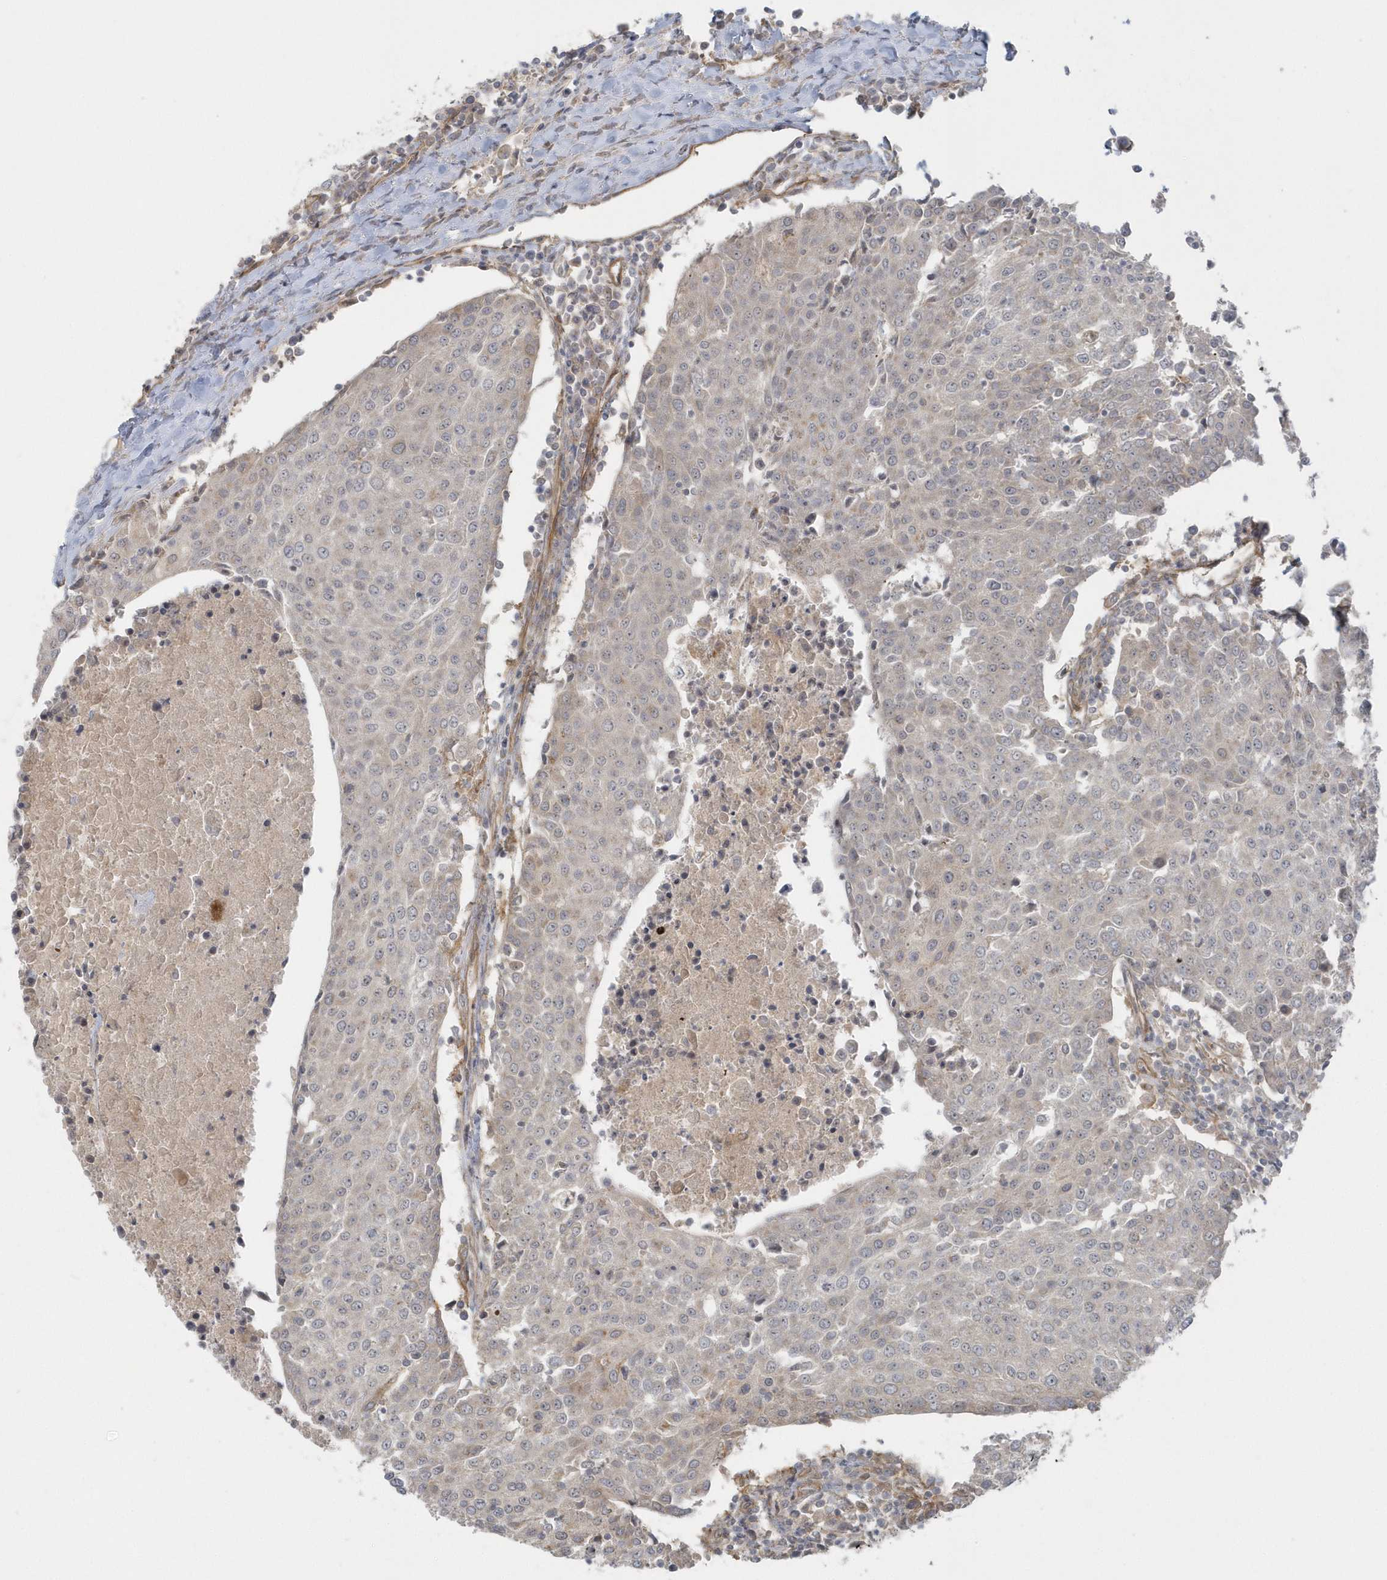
{"staining": {"intensity": "negative", "quantity": "none", "location": "none"}, "tissue": "urothelial cancer", "cell_type": "Tumor cells", "image_type": "cancer", "snomed": [{"axis": "morphology", "description": "Urothelial carcinoma, High grade"}, {"axis": "topography", "description": "Urinary bladder"}], "caption": "Urothelial carcinoma (high-grade) was stained to show a protein in brown. There is no significant staining in tumor cells.", "gene": "ACTR1A", "patient": {"sex": "female", "age": 85}}